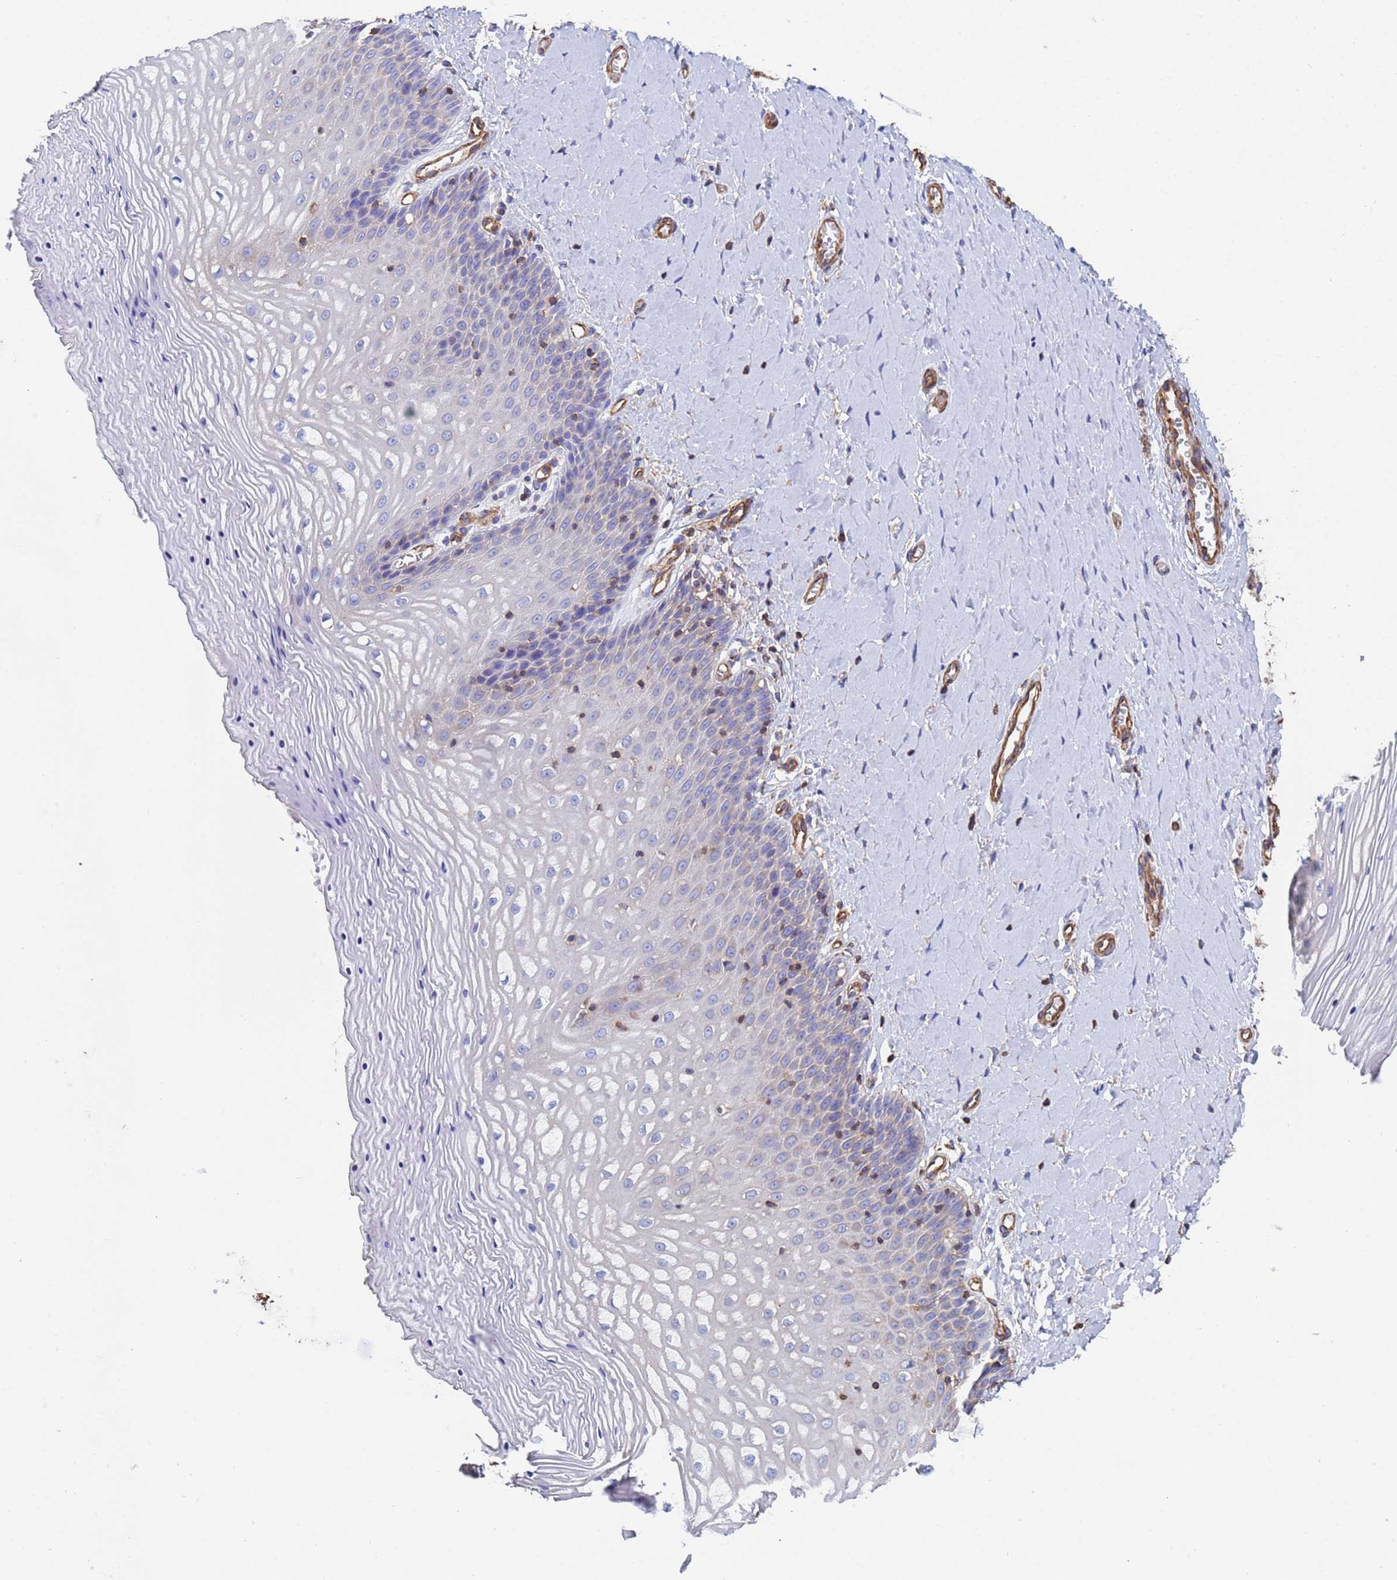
{"staining": {"intensity": "negative", "quantity": "none", "location": "none"}, "tissue": "vagina", "cell_type": "Squamous epithelial cells", "image_type": "normal", "snomed": [{"axis": "morphology", "description": "Normal tissue, NOS"}, {"axis": "topography", "description": "Vagina"}], "caption": "A high-resolution photomicrograph shows immunohistochemistry staining of unremarkable vagina, which exhibits no significant expression in squamous epithelial cells.", "gene": "MYL12A", "patient": {"sex": "female", "age": 65}}